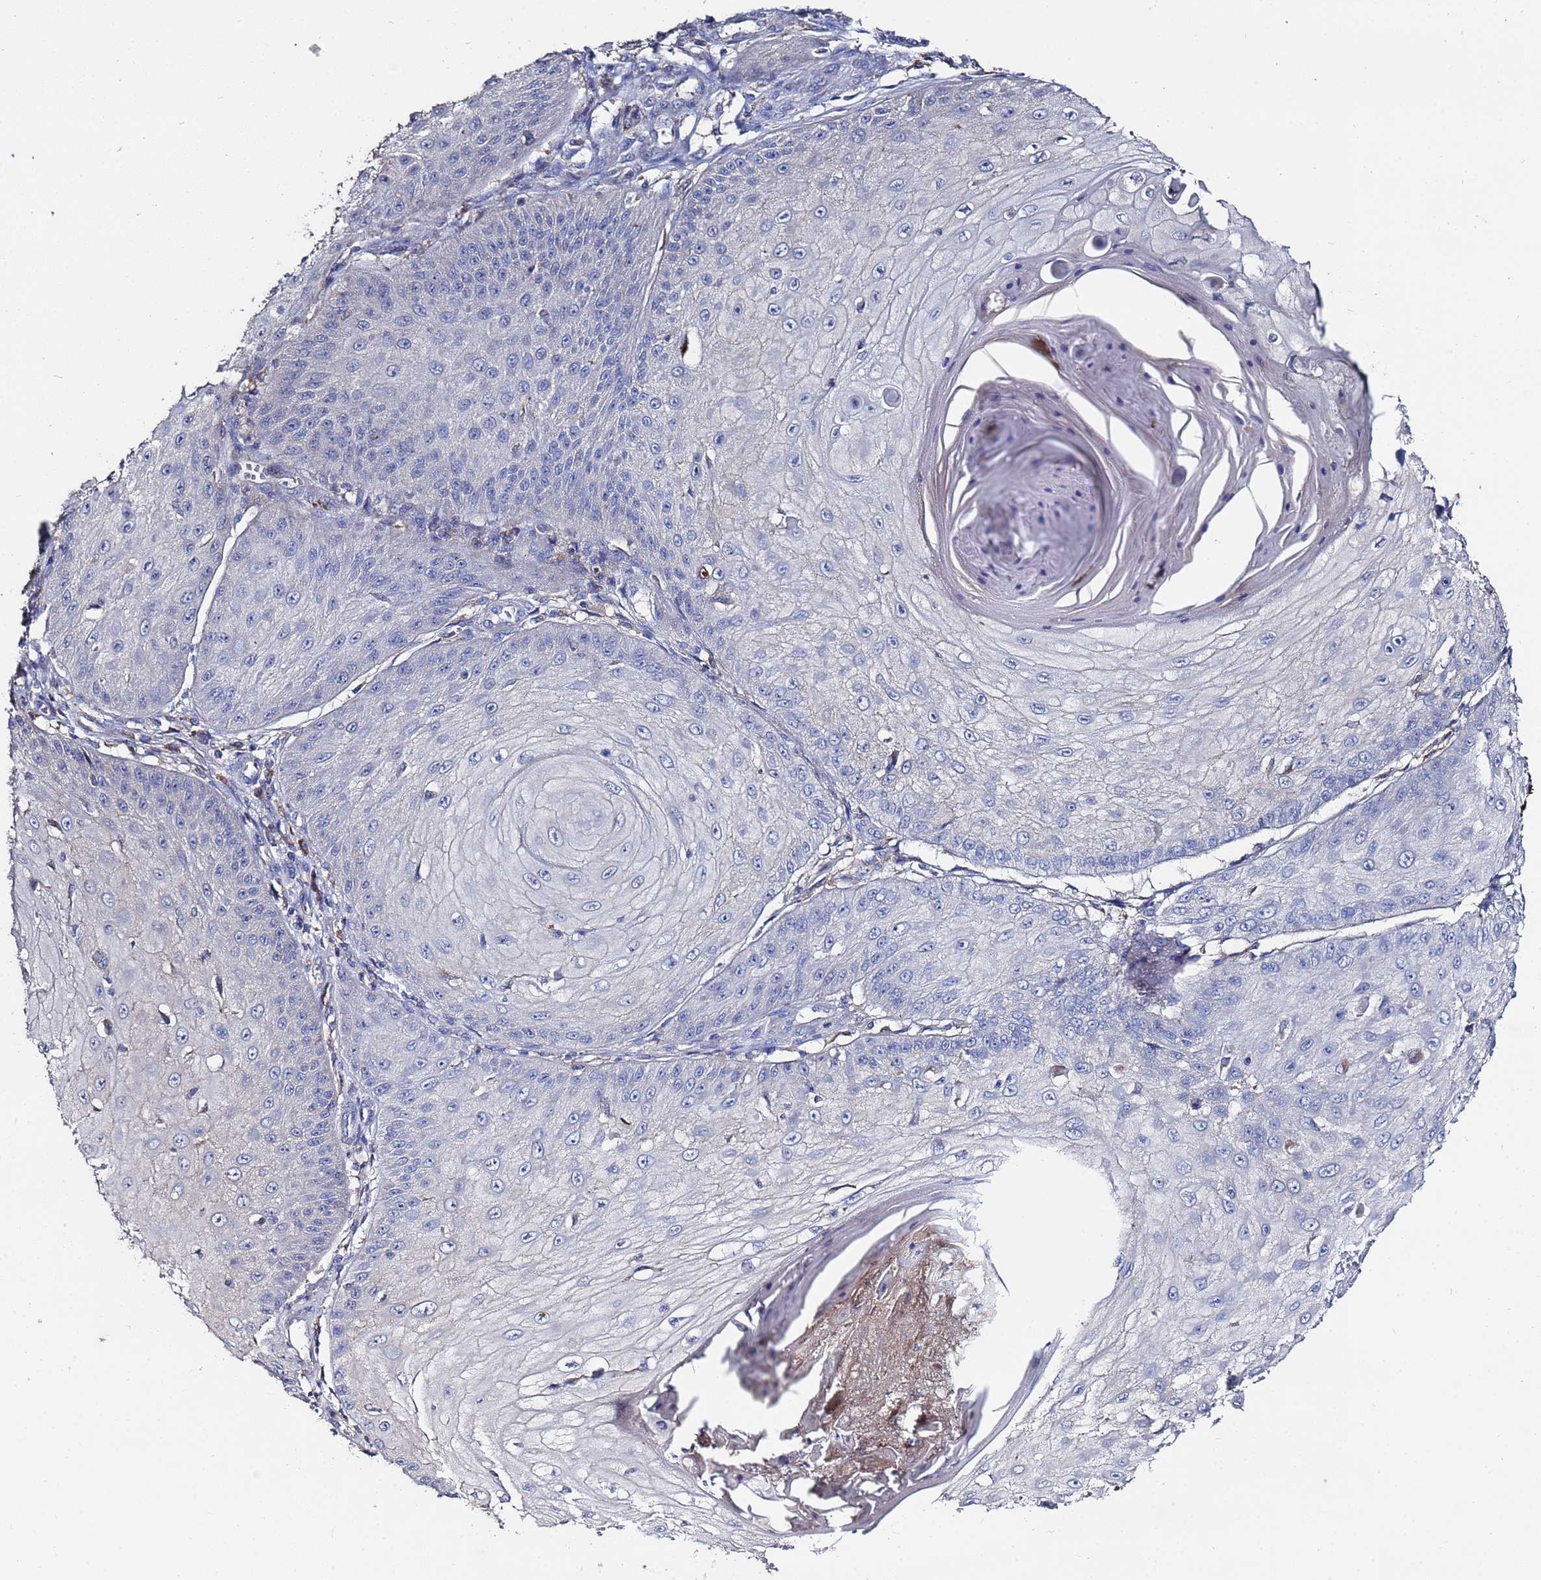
{"staining": {"intensity": "negative", "quantity": "none", "location": "none"}, "tissue": "skin cancer", "cell_type": "Tumor cells", "image_type": "cancer", "snomed": [{"axis": "morphology", "description": "Squamous cell carcinoma, NOS"}, {"axis": "topography", "description": "Skin"}], "caption": "DAB immunohistochemical staining of skin squamous cell carcinoma reveals no significant expression in tumor cells.", "gene": "TCP10L", "patient": {"sex": "male", "age": 70}}